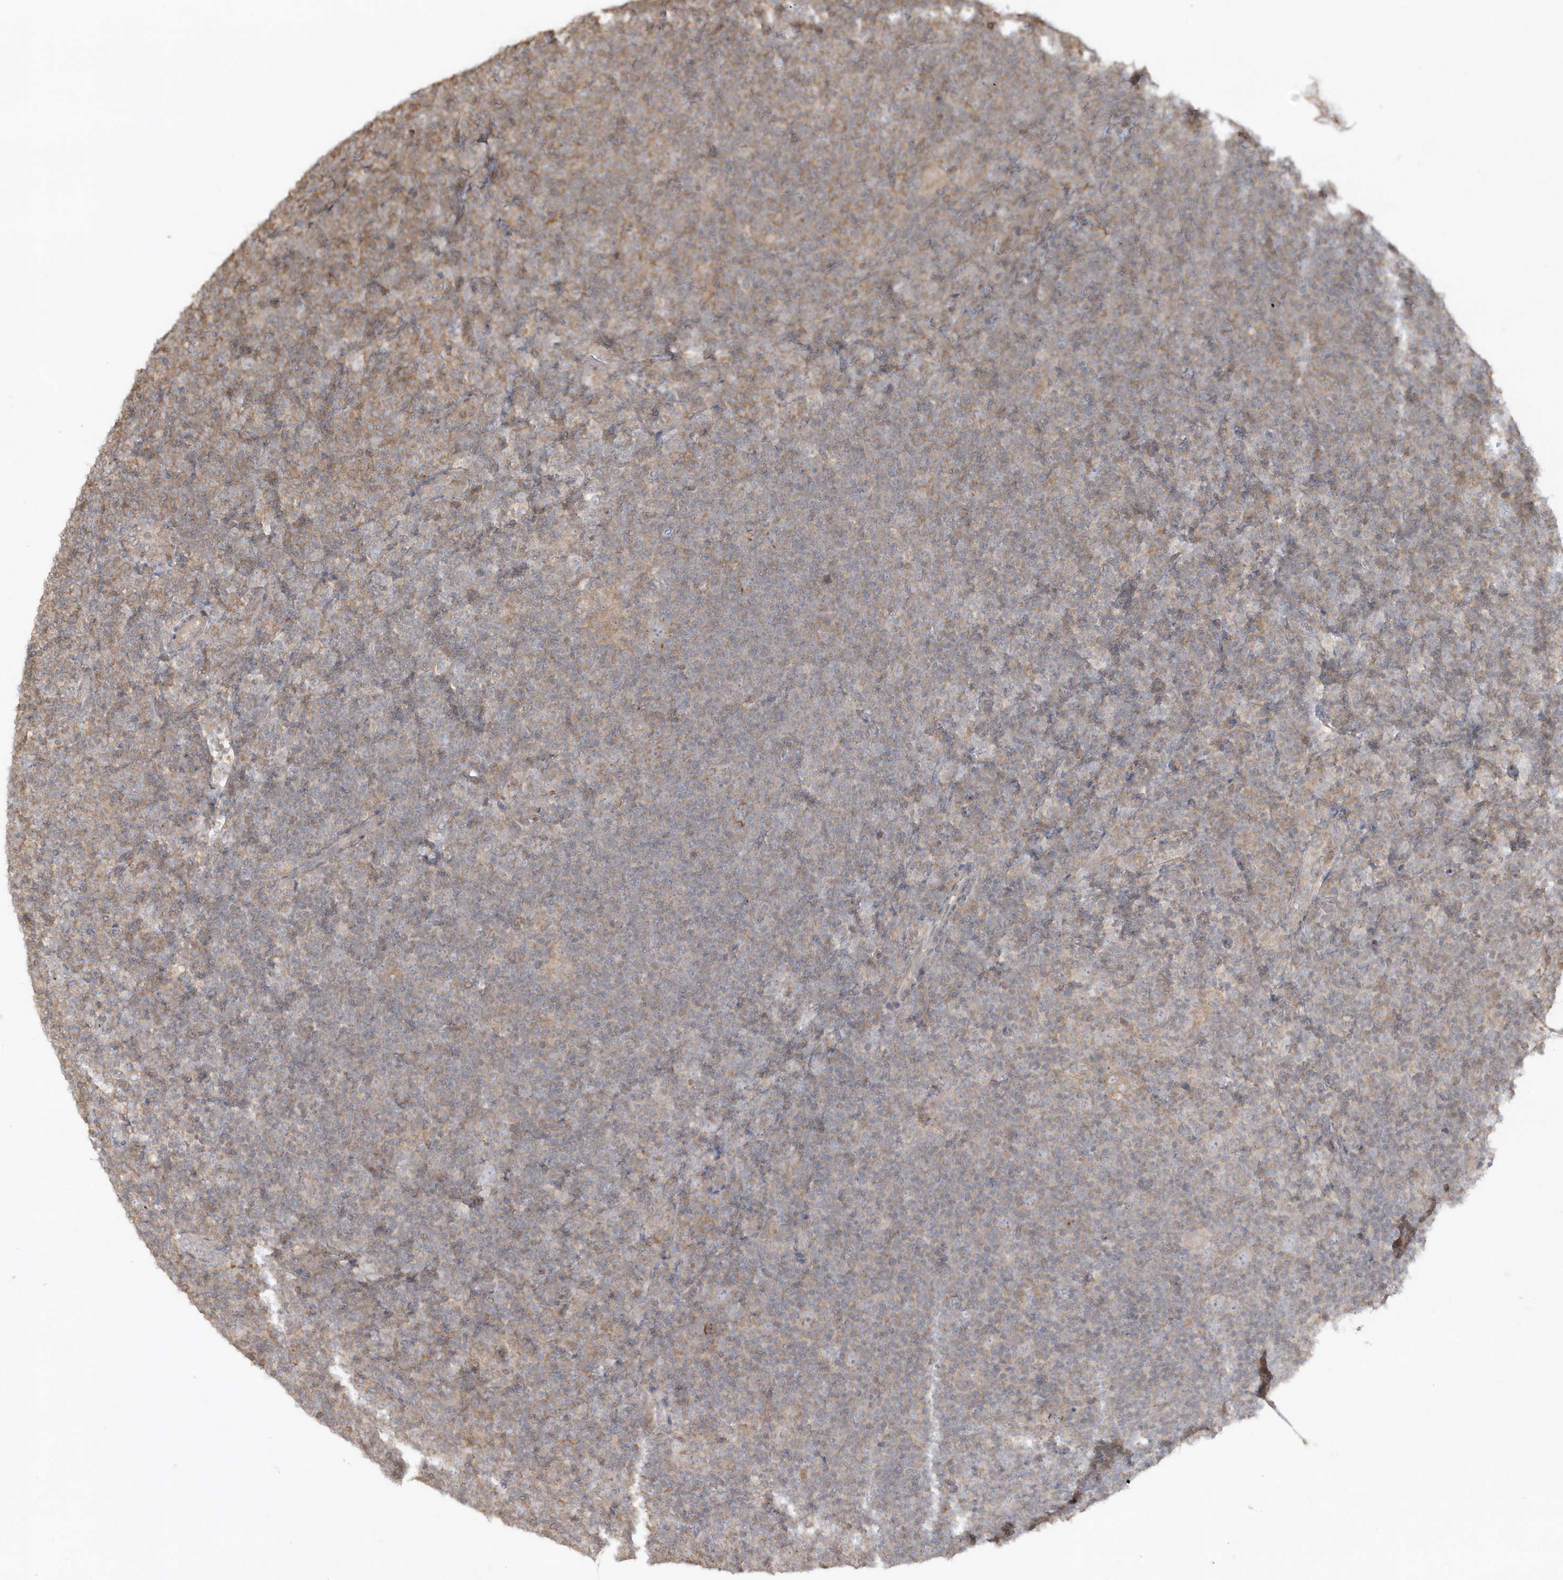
{"staining": {"intensity": "weak", "quantity": "<25%", "location": "cytoplasmic/membranous"}, "tissue": "lymphoma", "cell_type": "Tumor cells", "image_type": "cancer", "snomed": [{"axis": "morphology", "description": "Hodgkin's disease, NOS"}, {"axis": "topography", "description": "Lymph node"}], "caption": "High magnification brightfield microscopy of Hodgkin's disease stained with DAB (brown) and counterstained with hematoxylin (blue): tumor cells show no significant positivity.", "gene": "BSN", "patient": {"sex": "female", "age": 57}}